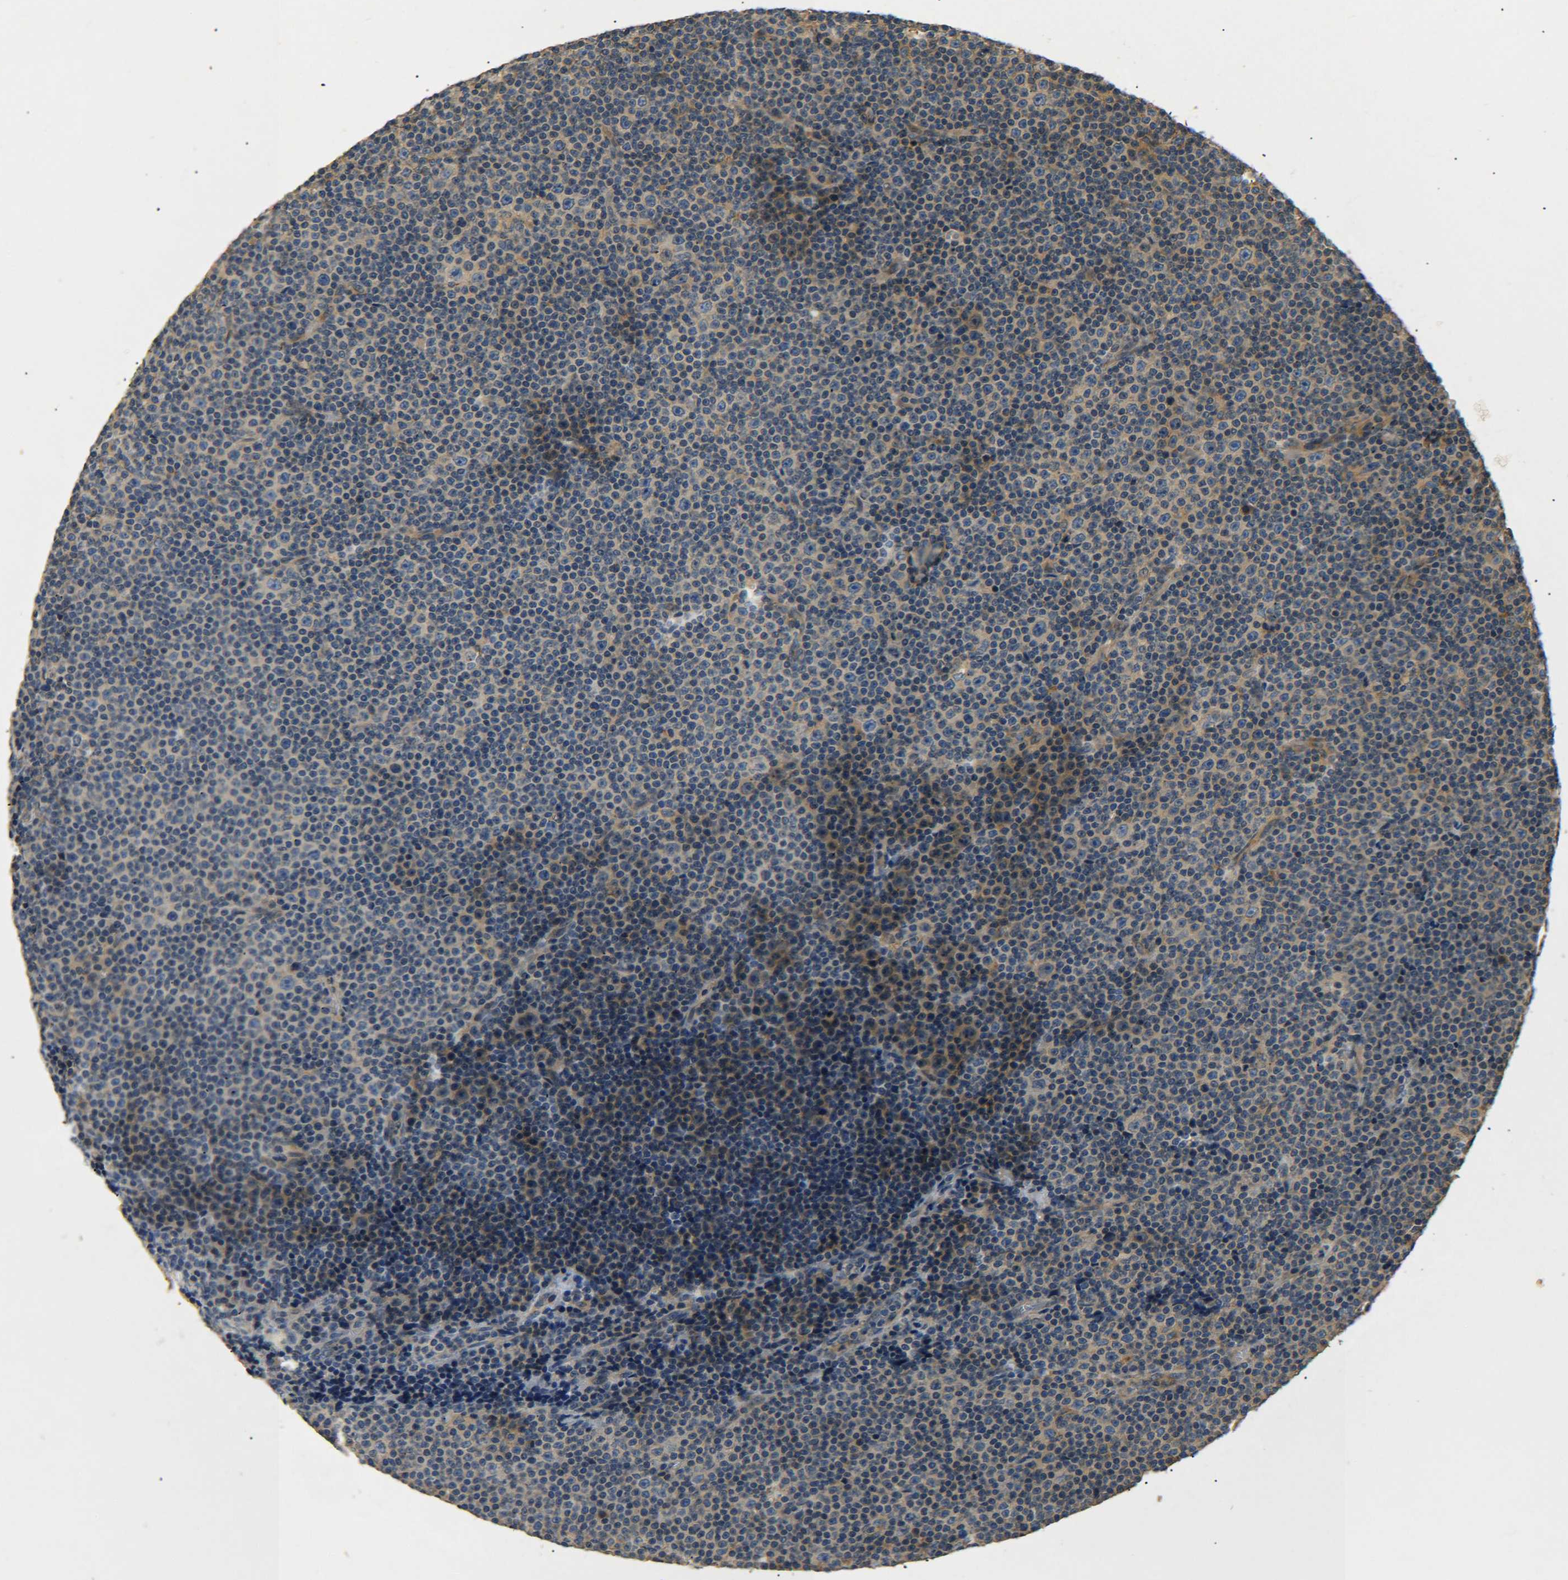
{"staining": {"intensity": "weak", "quantity": "25%-75%", "location": "cytoplasmic/membranous"}, "tissue": "lymphoma", "cell_type": "Tumor cells", "image_type": "cancer", "snomed": [{"axis": "morphology", "description": "Malignant lymphoma, non-Hodgkin's type, Low grade"}, {"axis": "topography", "description": "Lymph node"}], "caption": "Human low-grade malignant lymphoma, non-Hodgkin's type stained with a protein marker shows weak staining in tumor cells.", "gene": "LRCH3", "patient": {"sex": "female", "age": 67}}